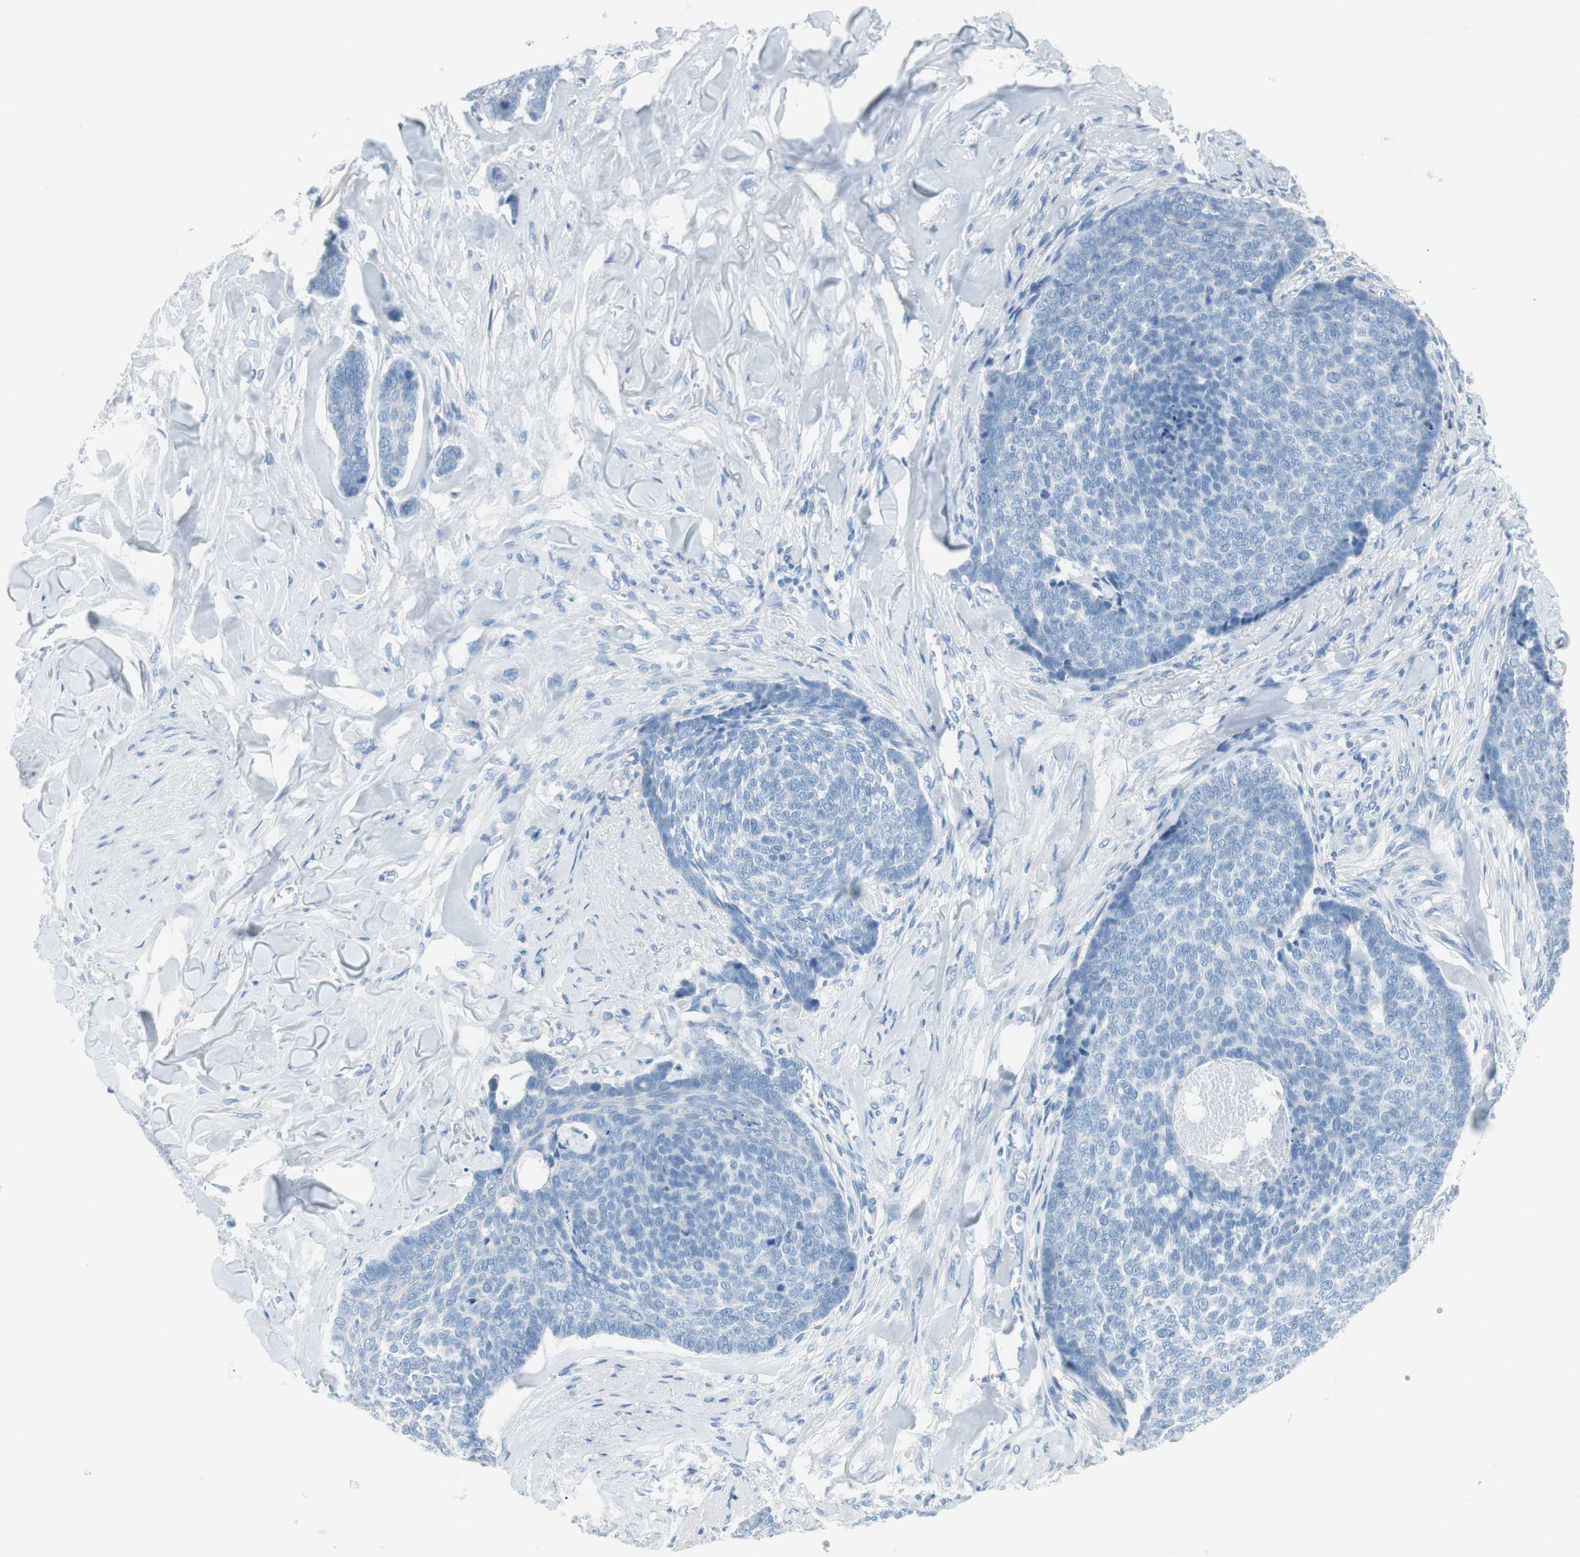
{"staining": {"intensity": "negative", "quantity": "none", "location": "none"}, "tissue": "skin cancer", "cell_type": "Tumor cells", "image_type": "cancer", "snomed": [{"axis": "morphology", "description": "Basal cell carcinoma"}, {"axis": "topography", "description": "Skin"}], "caption": "Micrograph shows no protein staining in tumor cells of skin cancer (basal cell carcinoma) tissue. Nuclei are stained in blue.", "gene": "MYH1", "patient": {"sex": "male", "age": 84}}